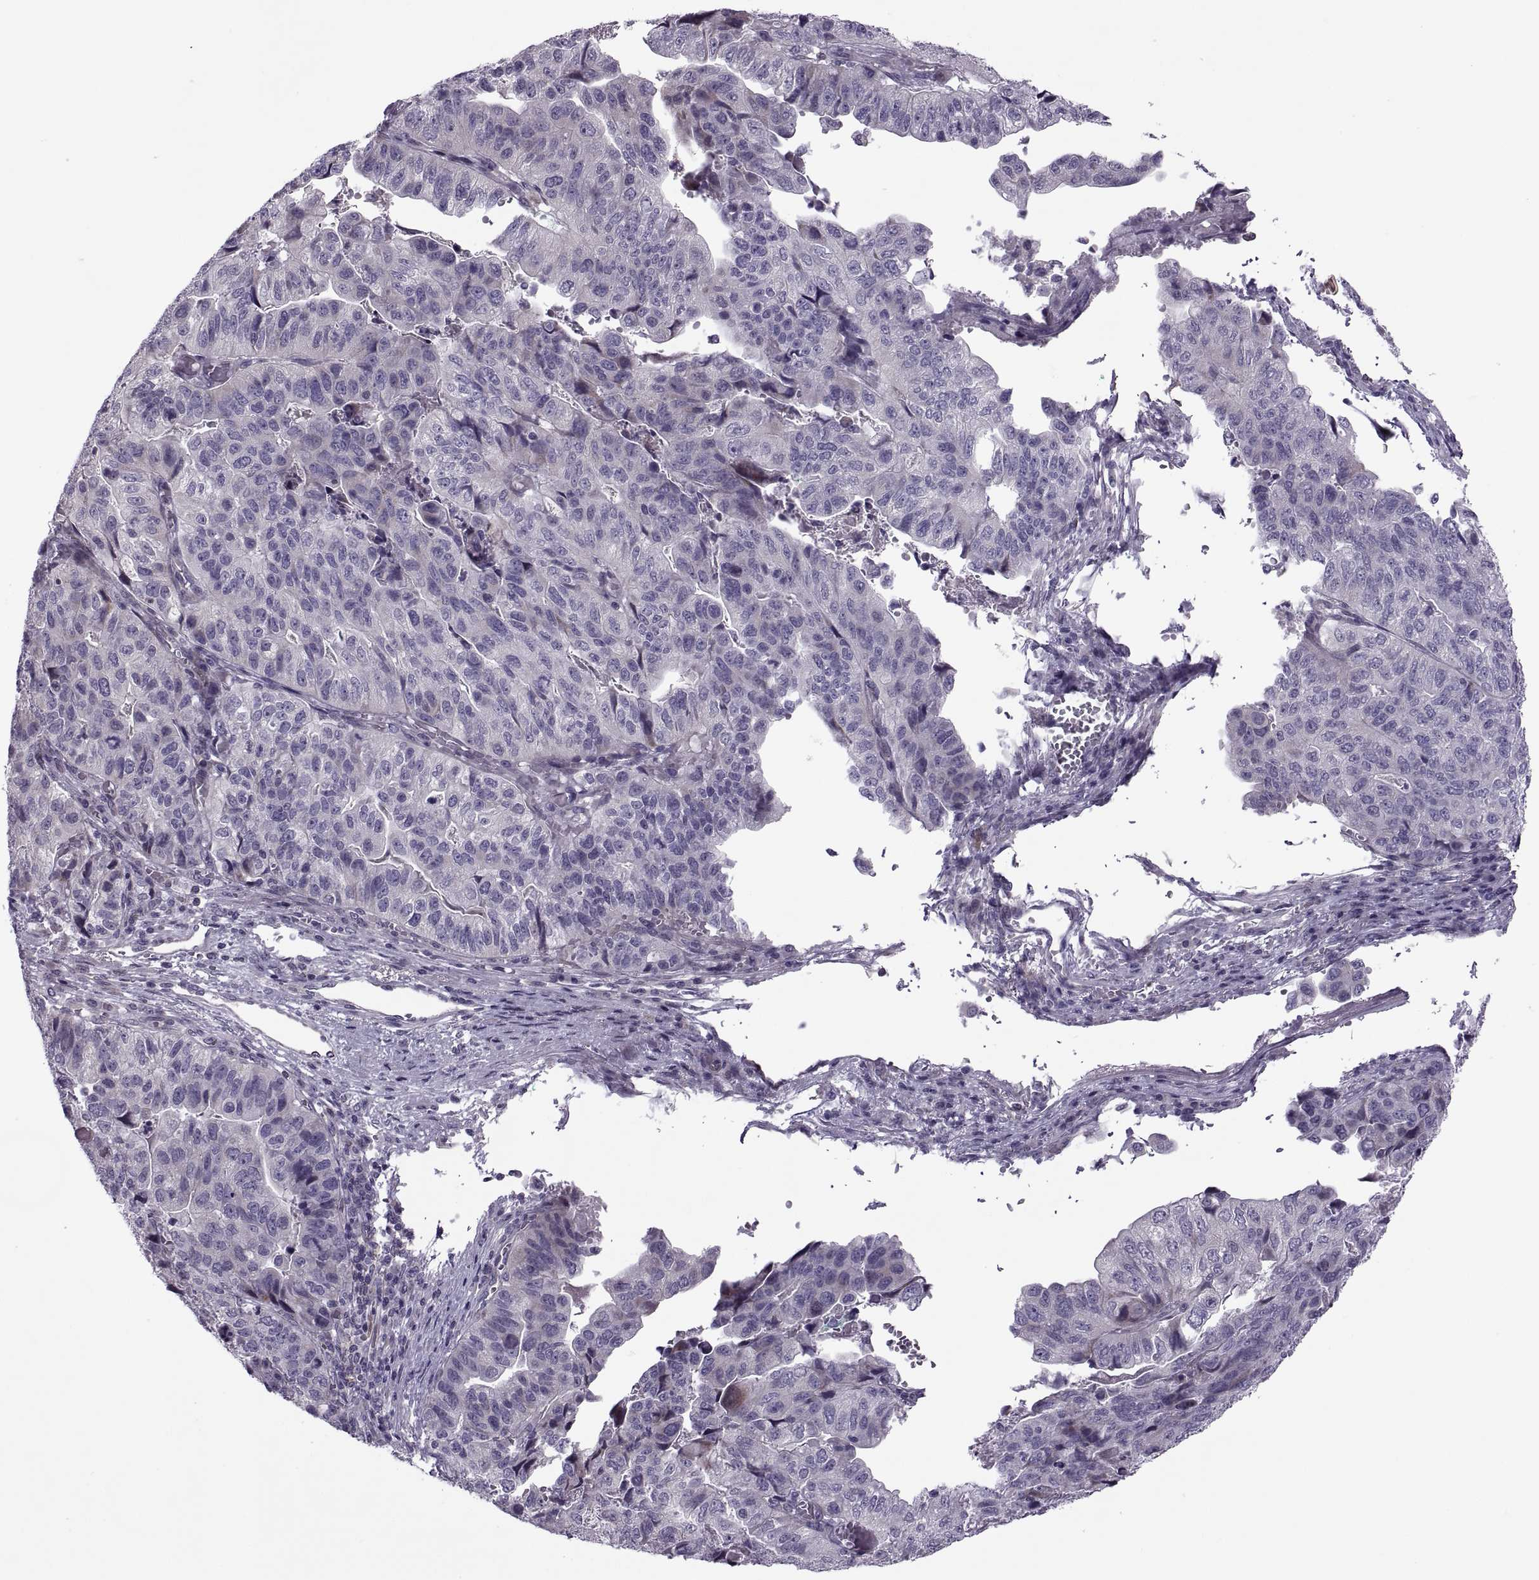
{"staining": {"intensity": "negative", "quantity": "none", "location": "none"}, "tissue": "stomach cancer", "cell_type": "Tumor cells", "image_type": "cancer", "snomed": [{"axis": "morphology", "description": "Adenocarcinoma, NOS"}, {"axis": "topography", "description": "Stomach, upper"}], "caption": "Immunohistochemistry of human stomach cancer shows no expression in tumor cells.", "gene": "ODF3", "patient": {"sex": "female", "age": 67}}